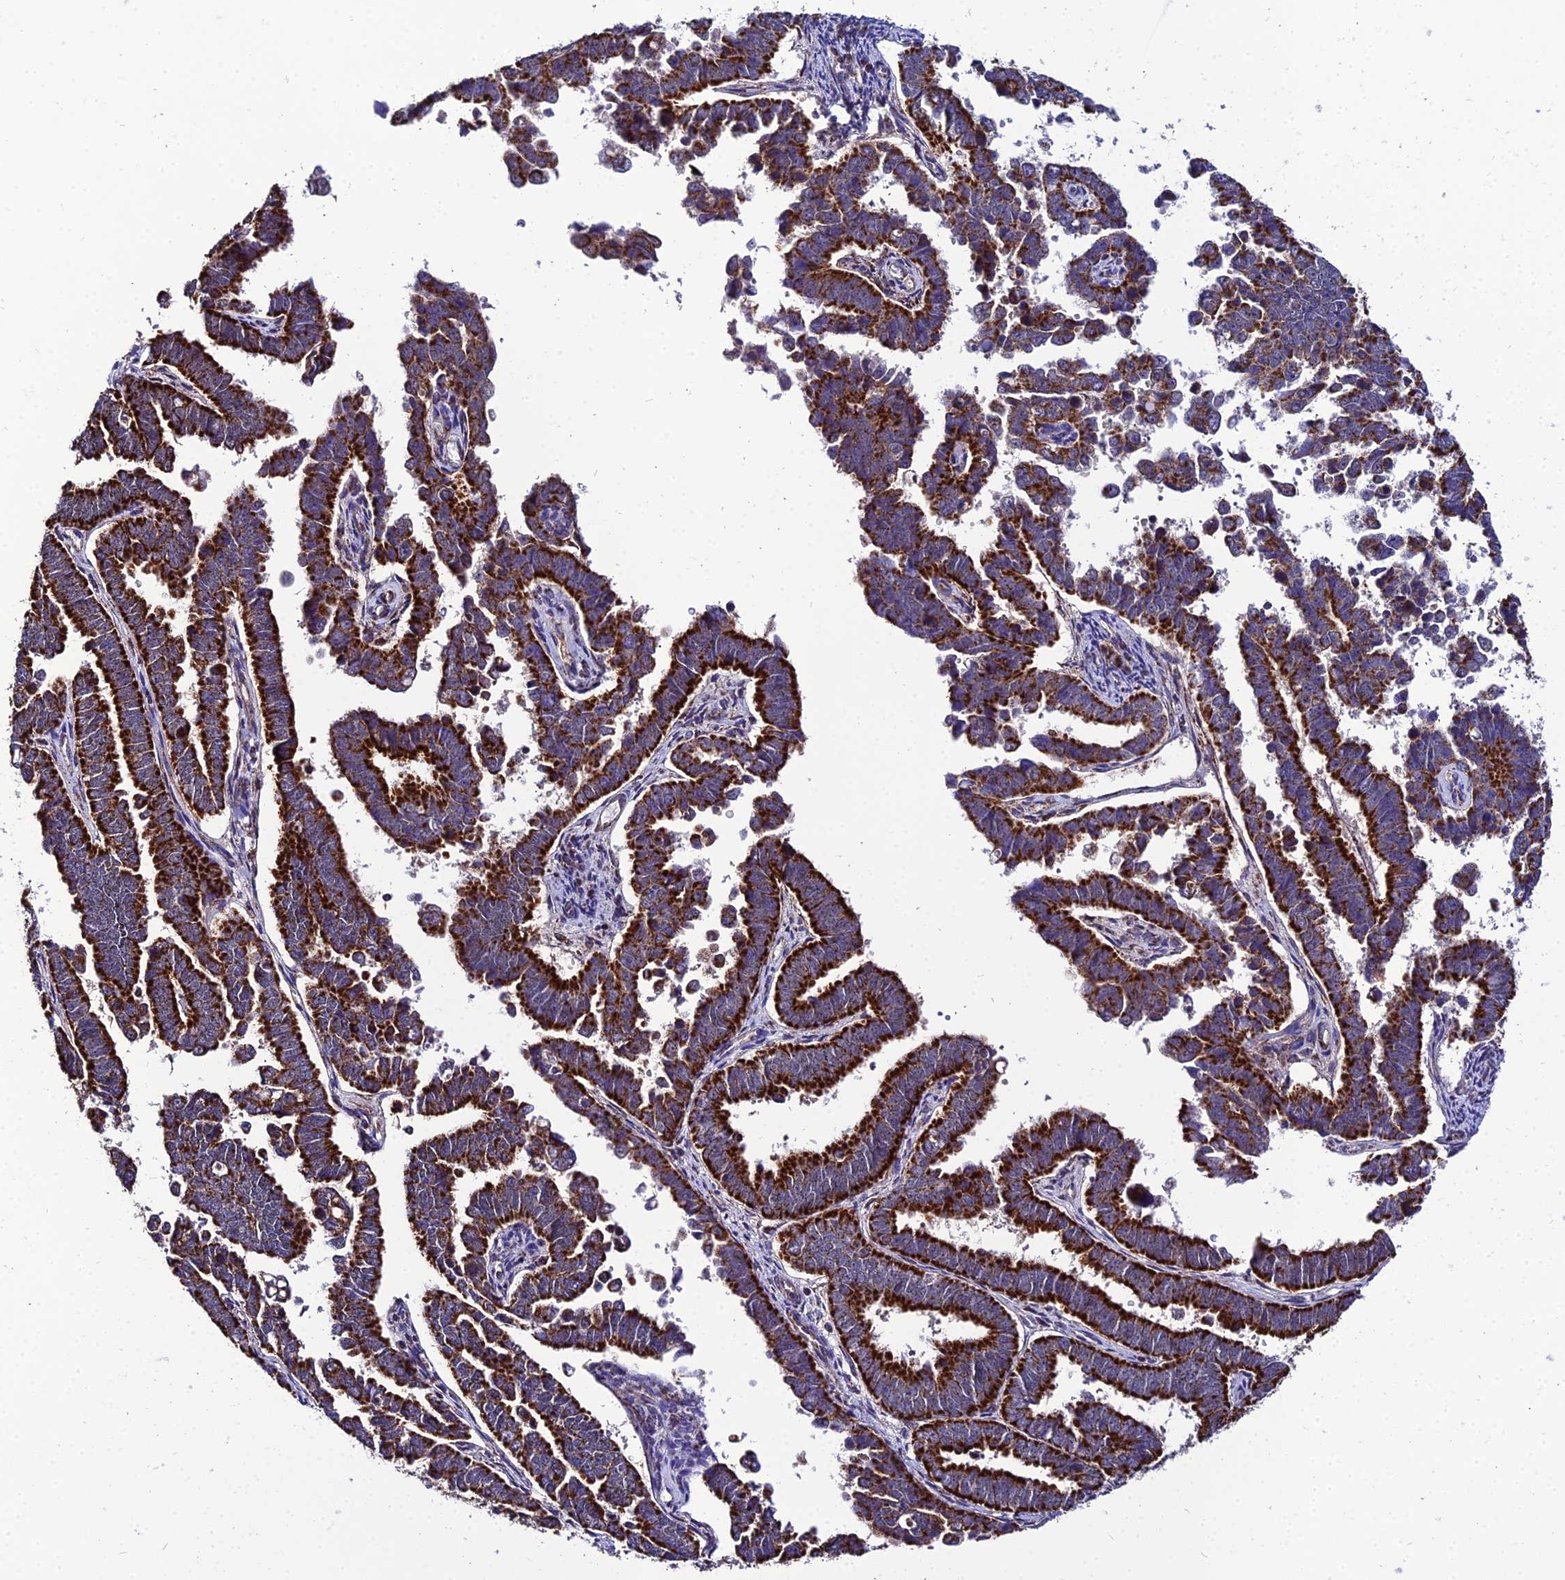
{"staining": {"intensity": "strong", "quantity": ">75%", "location": "cytoplasmic/membranous"}, "tissue": "endometrial cancer", "cell_type": "Tumor cells", "image_type": "cancer", "snomed": [{"axis": "morphology", "description": "Adenocarcinoma, NOS"}, {"axis": "topography", "description": "Endometrium"}], "caption": "High-power microscopy captured an immunohistochemistry histopathology image of adenocarcinoma (endometrial), revealing strong cytoplasmic/membranous staining in about >75% of tumor cells.", "gene": "PSMD2", "patient": {"sex": "female", "age": 75}}